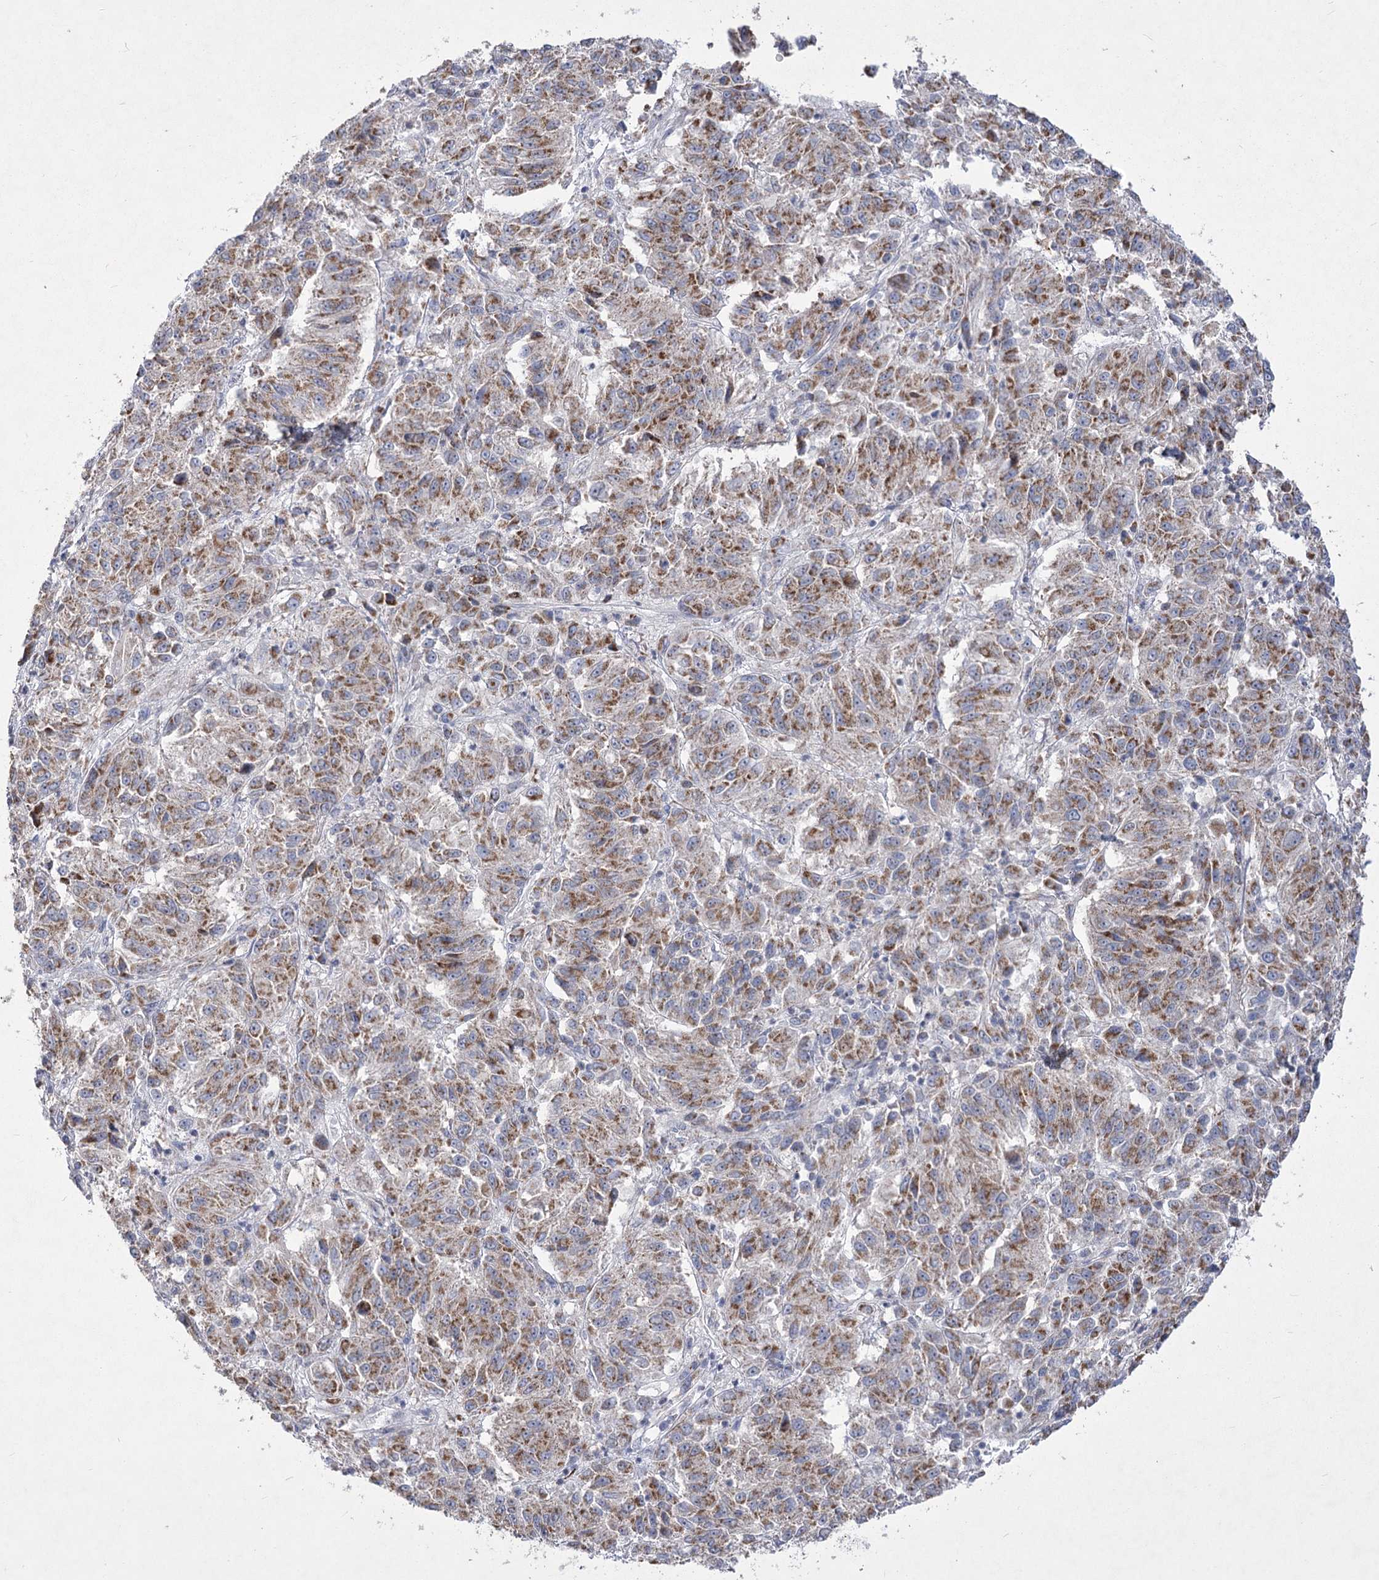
{"staining": {"intensity": "moderate", "quantity": ">75%", "location": "cytoplasmic/membranous"}, "tissue": "melanoma", "cell_type": "Tumor cells", "image_type": "cancer", "snomed": [{"axis": "morphology", "description": "Malignant melanoma, Metastatic site"}, {"axis": "topography", "description": "Lung"}], "caption": "The immunohistochemical stain labels moderate cytoplasmic/membranous expression in tumor cells of malignant melanoma (metastatic site) tissue. (DAB (3,3'-diaminobenzidine) IHC, brown staining for protein, blue staining for nuclei).", "gene": "PDHB", "patient": {"sex": "male", "age": 64}}